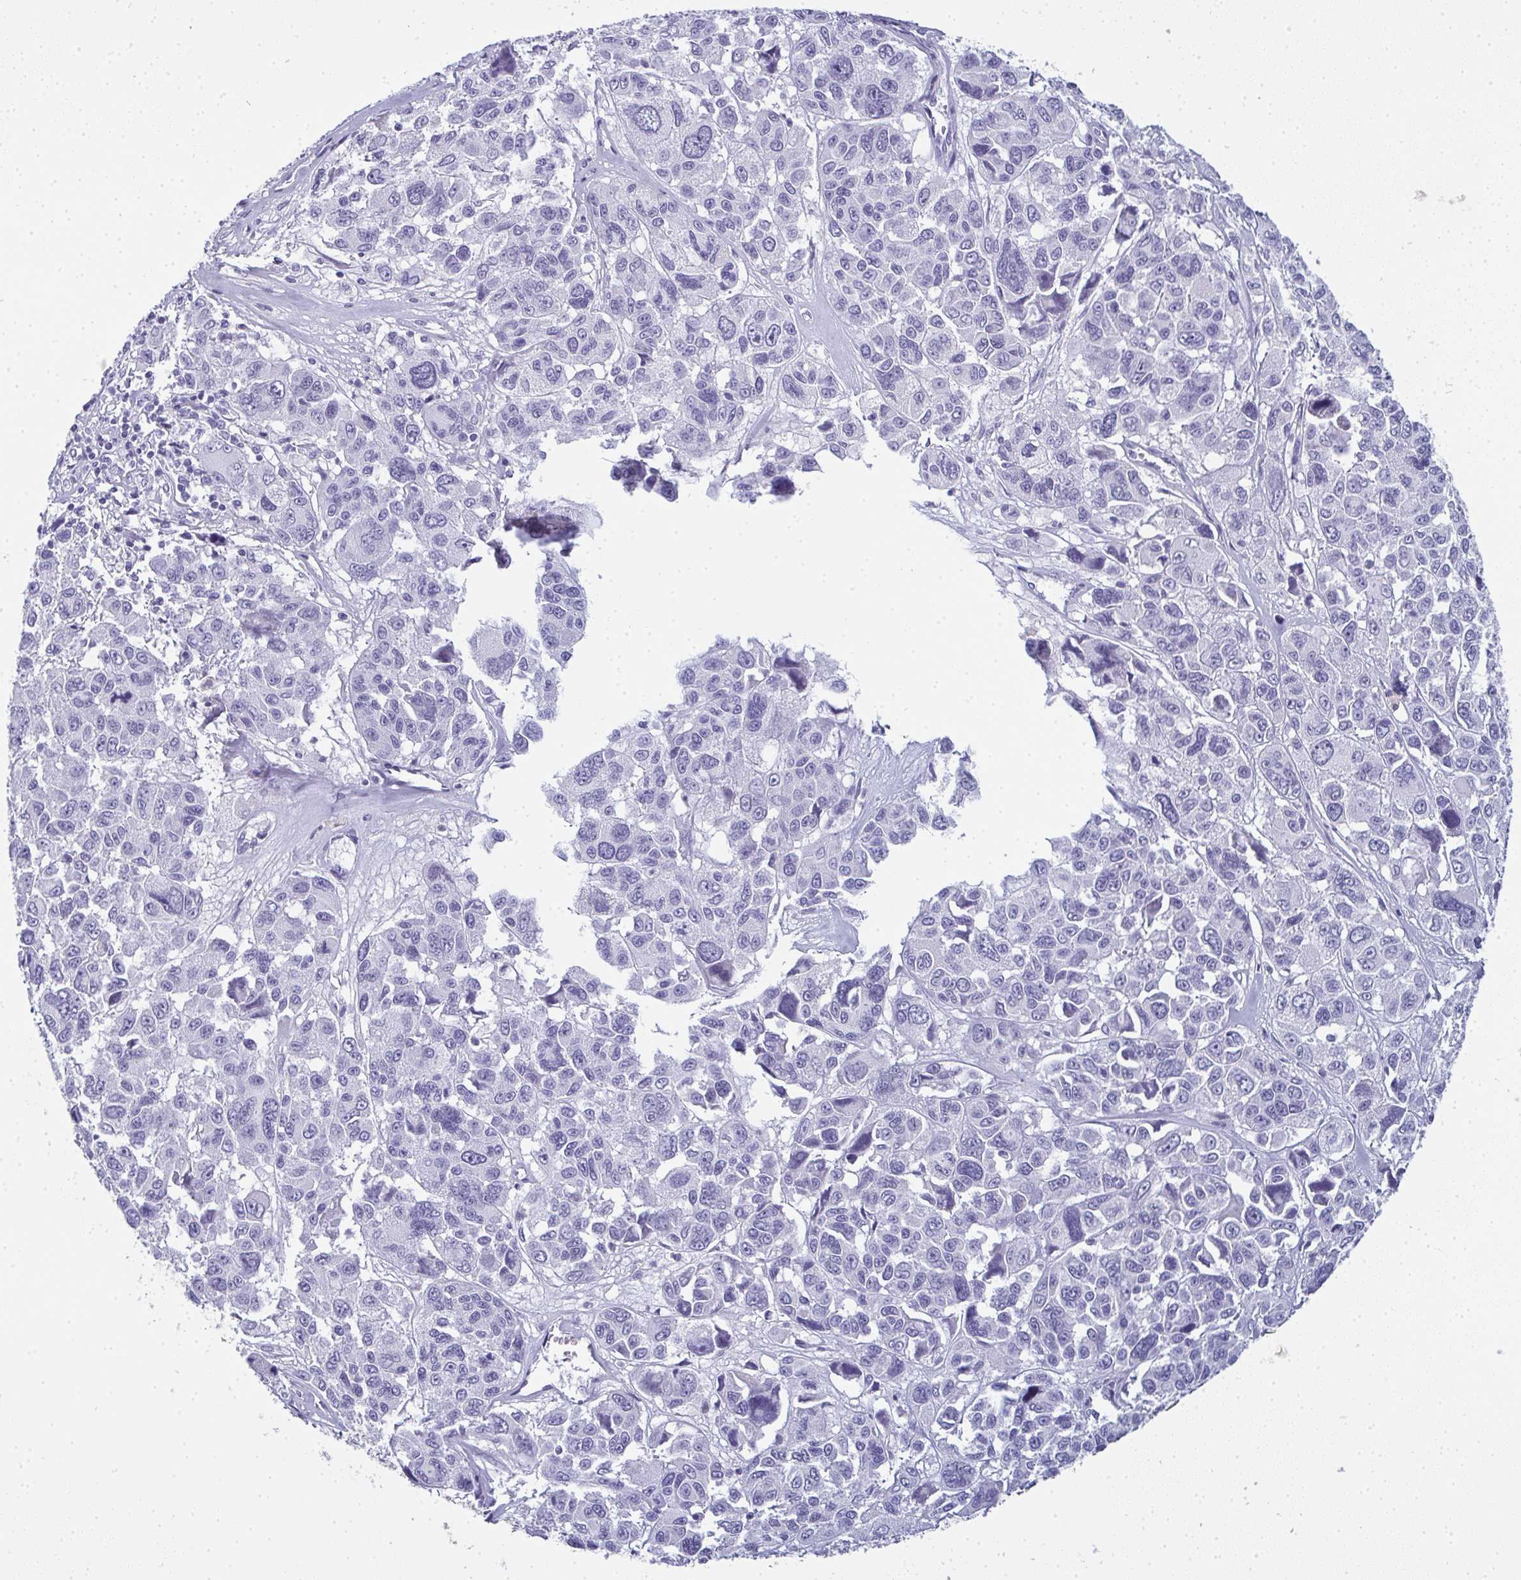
{"staining": {"intensity": "negative", "quantity": "none", "location": "none"}, "tissue": "melanoma", "cell_type": "Tumor cells", "image_type": "cancer", "snomed": [{"axis": "morphology", "description": "Malignant melanoma, NOS"}, {"axis": "topography", "description": "Skin"}], "caption": "The histopathology image demonstrates no significant staining in tumor cells of melanoma.", "gene": "SLC36A2", "patient": {"sex": "female", "age": 66}}